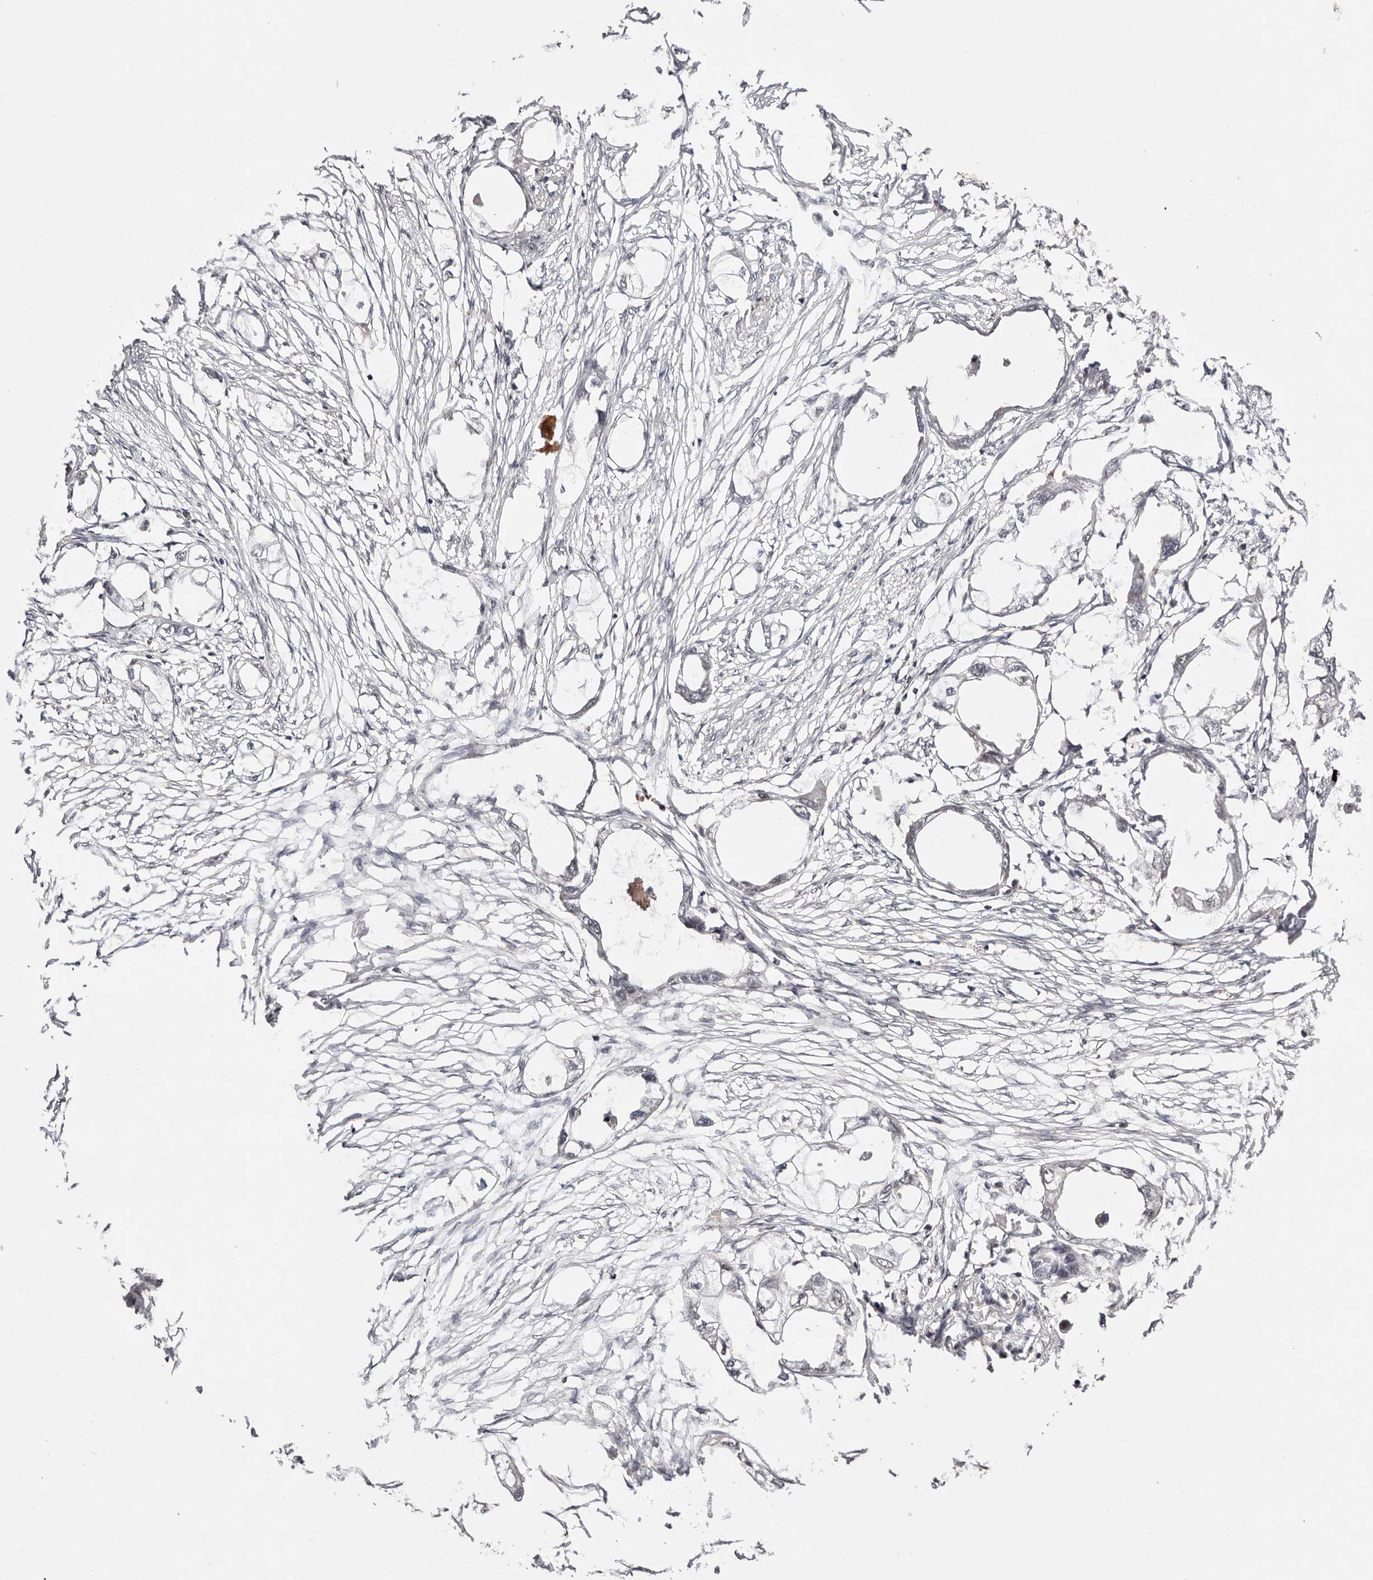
{"staining": {"intensity": "negative", "quantity": "none", "location": "none"}, "tissue": "endometrial cancer", "cell_type": "Tumor cells", "image_type": "cancer", "snomed": [{"axis": "morphology", "description": "Adenocarcinoma, NOS"}, {"axis": "morphology", "description": "Adenocarcinoma, metastatic, NOS"}, {"axis": "topography", "description": "Adipose tissue"}, {"axis": "topography", "description": "Endometrium"}], "caption": "This is an immunohistochemistry photomicrograph of endometrial cancer (adenocarcinoma). There is no staining in tumor cells.", "gene": "CTNNBL1", "patient": {"sex": "female", "age": 67}}